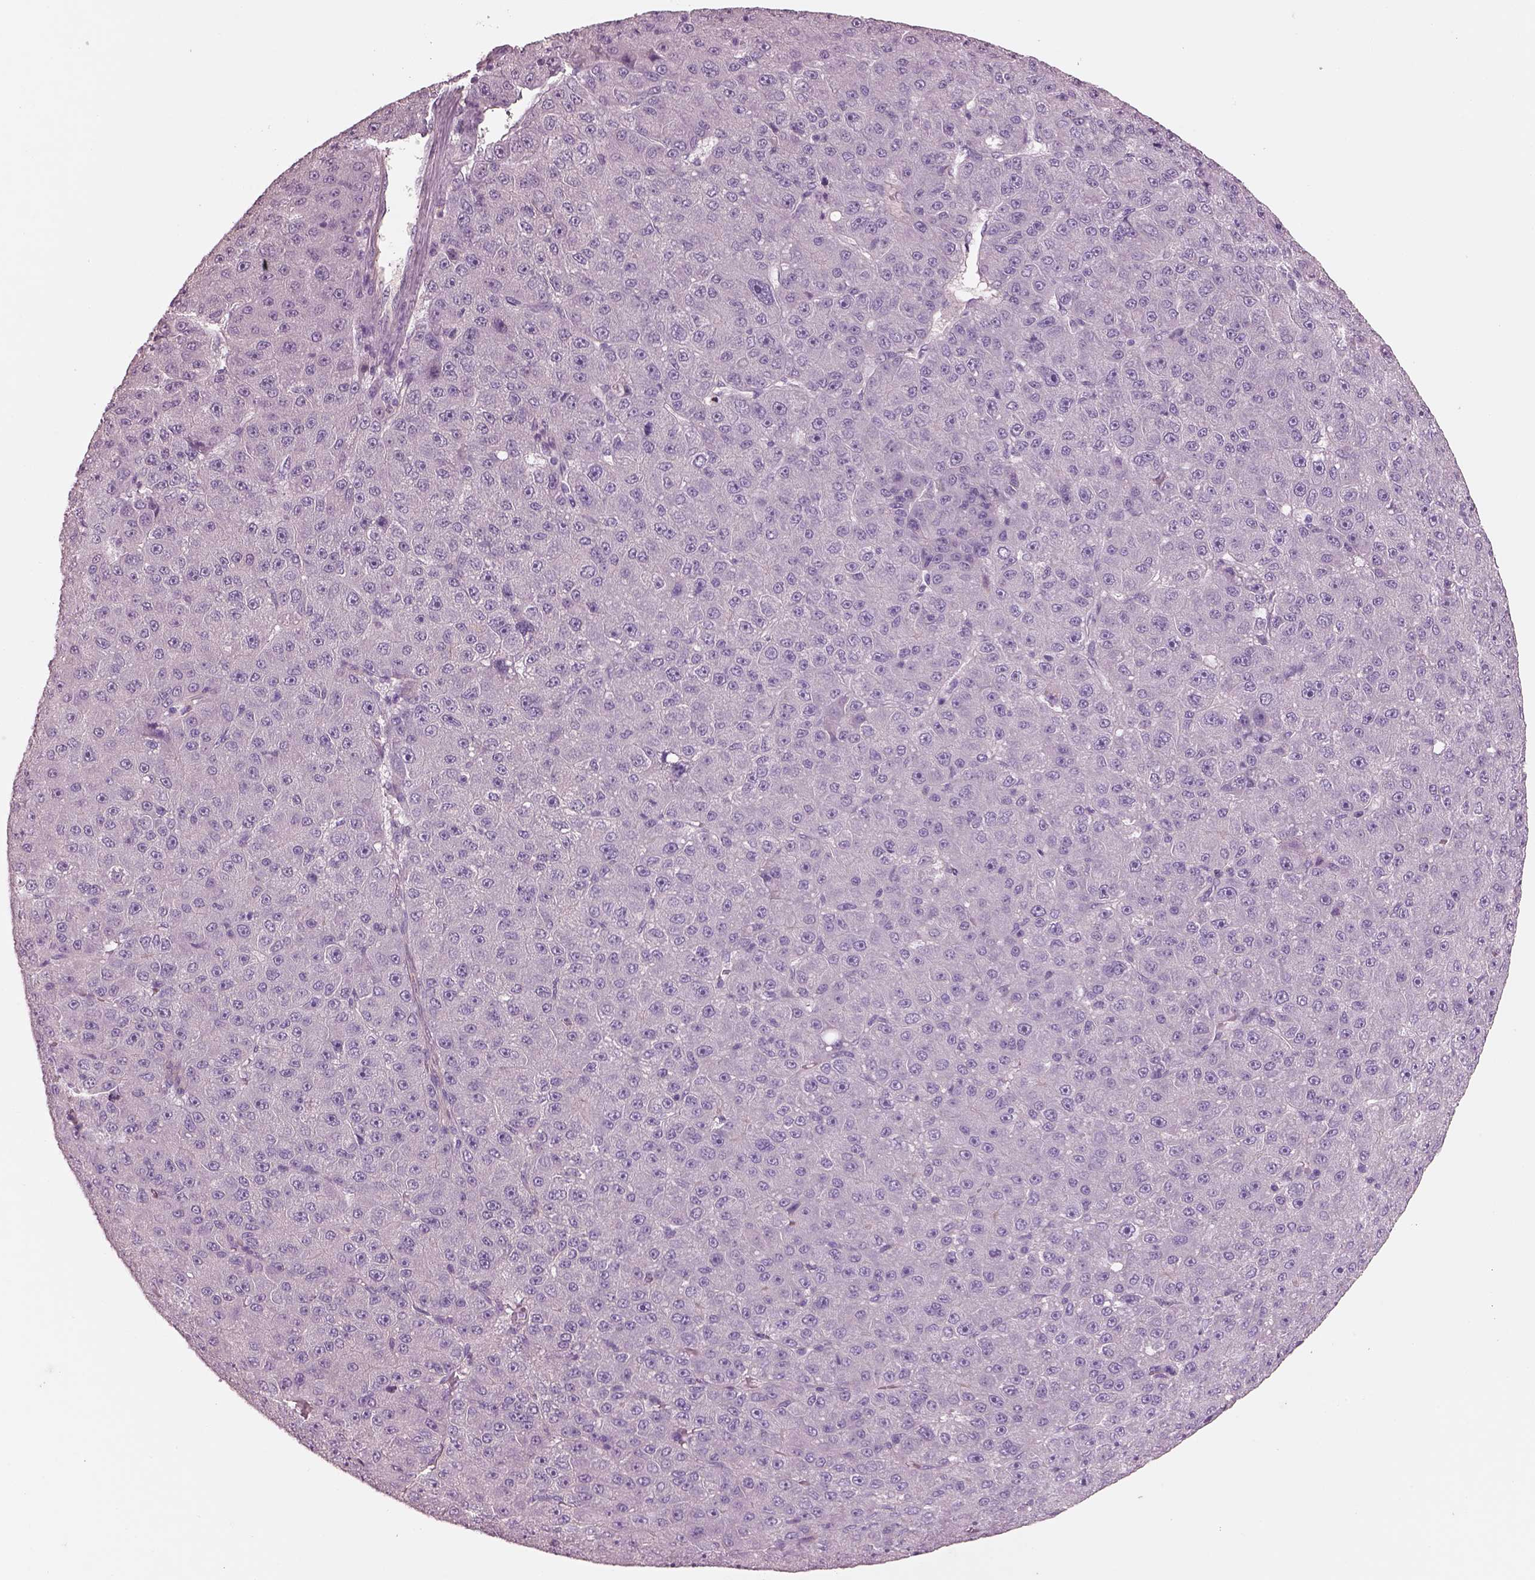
{"staining": {"intensity": "negative", "quantity": "none", "location": "none"}, "tissue": "liver cancer", "cell_type": "Tumor cells", "image_type": "cancer", "snomed": [{"axis": "morphology", "description": "Carcinoma, Hepatocellular, NOS"}, {"axis": "topography", "description": "Liver"}], "caption": "Immunohistochemistry image of liver cancer (hepatocellular carcinoma) stained for a protein (brown), which displays no staining in tumor cells. The staining was performed using DAB (3,3'-diaminobenzidine) to visualize the protein expression in brown, while the nuclei were stained in blue with hematoxylin (Magnification: 20x).", "gene": "IGLL1", "patient": {"sex": "male", "age": 67}}